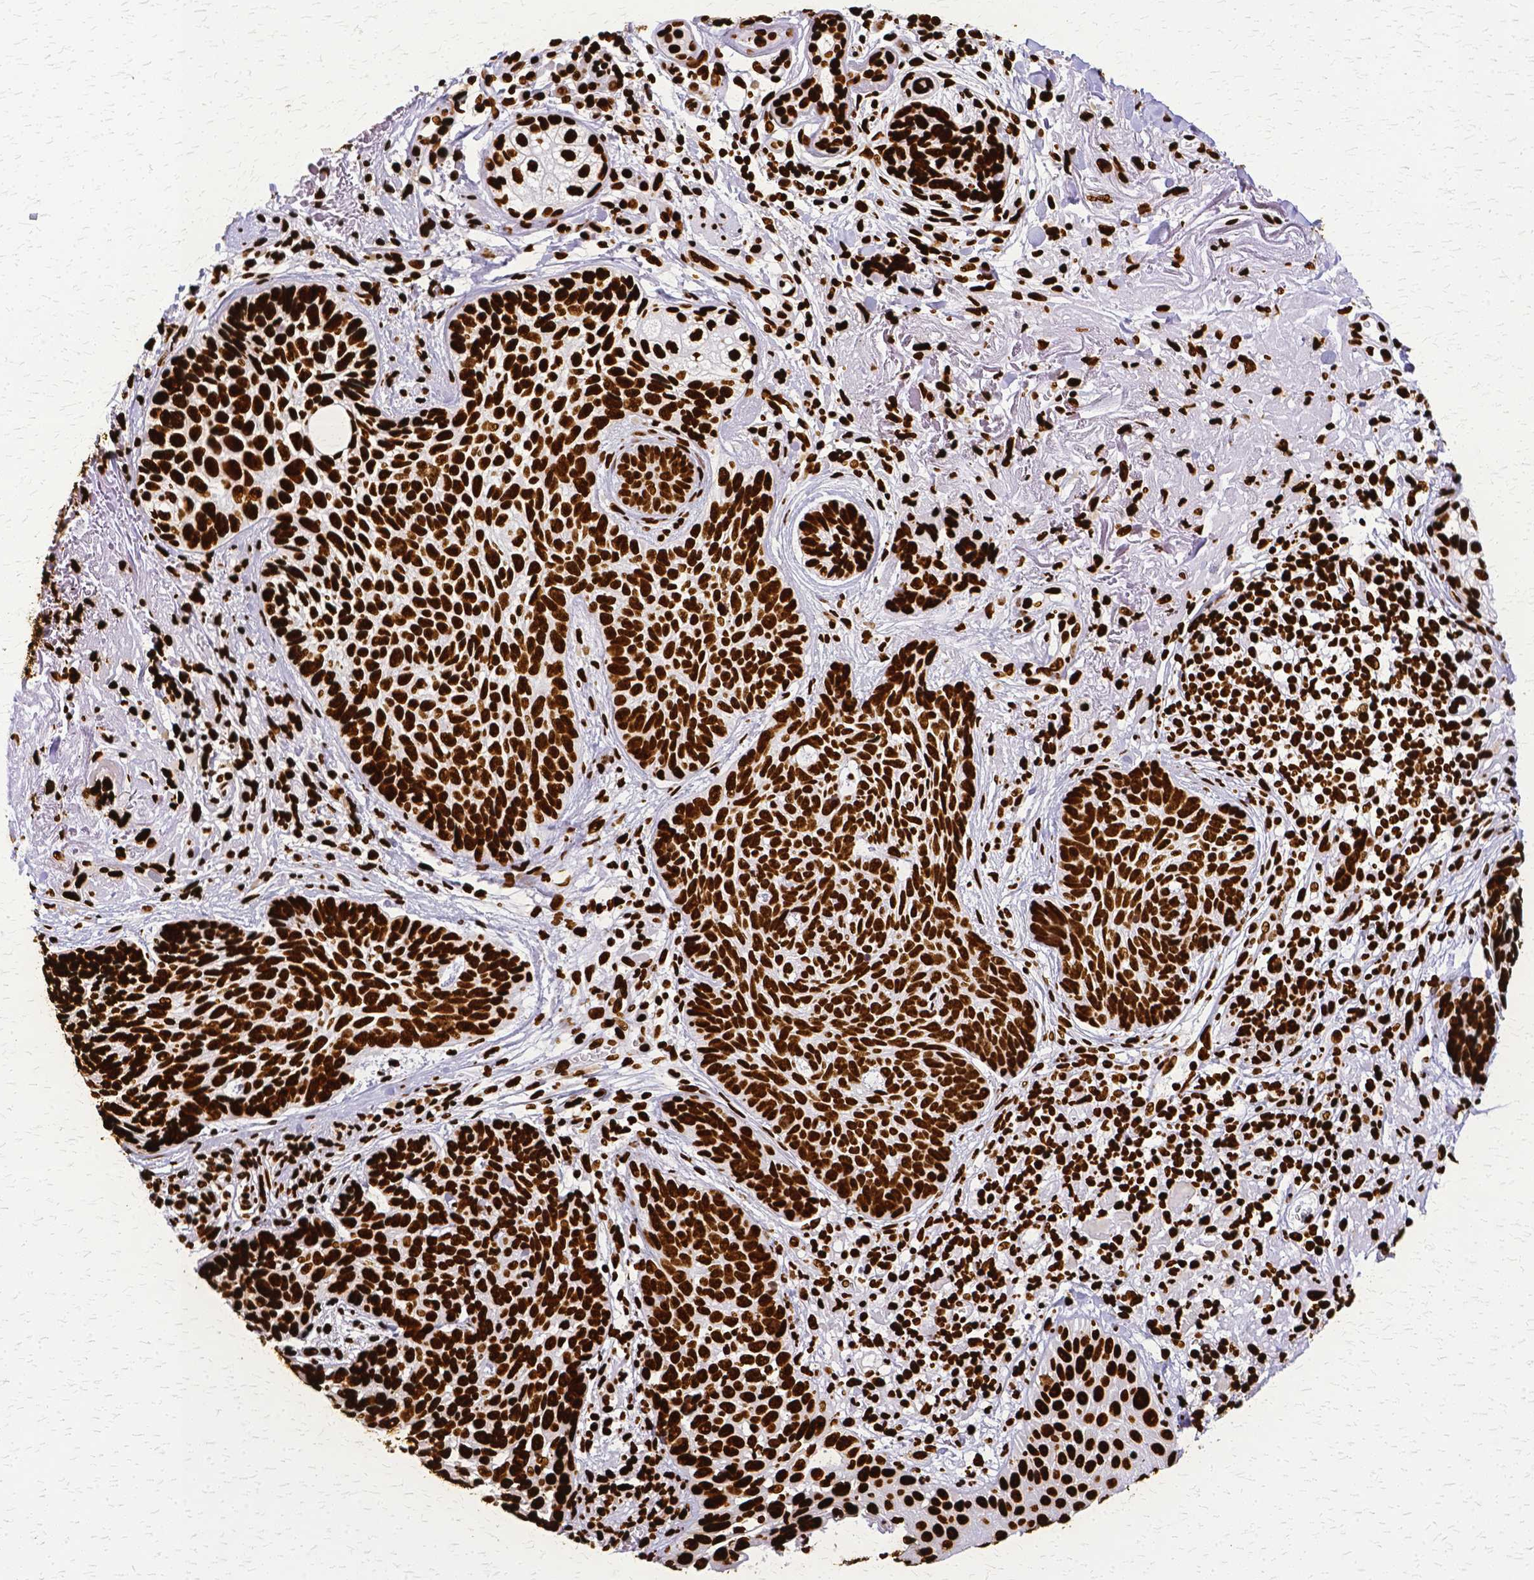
{"staining": {"intensity": "strong", "quantity": ">75%", "location": "nuclear"}, "tissue": "skin cancer", "cell_type": "Tumor cells", "image_type": "cancer", "snomed": [{"axis": "morphology", "description": "Basal cell carcinoma"}, {"axis": "topography", "description": "Skin"}, {"axis": "topography", "description": "Skin of face"}], "caption": "DAB immunohistochemical staining of human skin basal cell carcinoma reveals strong nuclear protein expression in about >75% of tumor cells.", "gene": "SFPQ", "patient": {"sex": "female", "age": 95}}